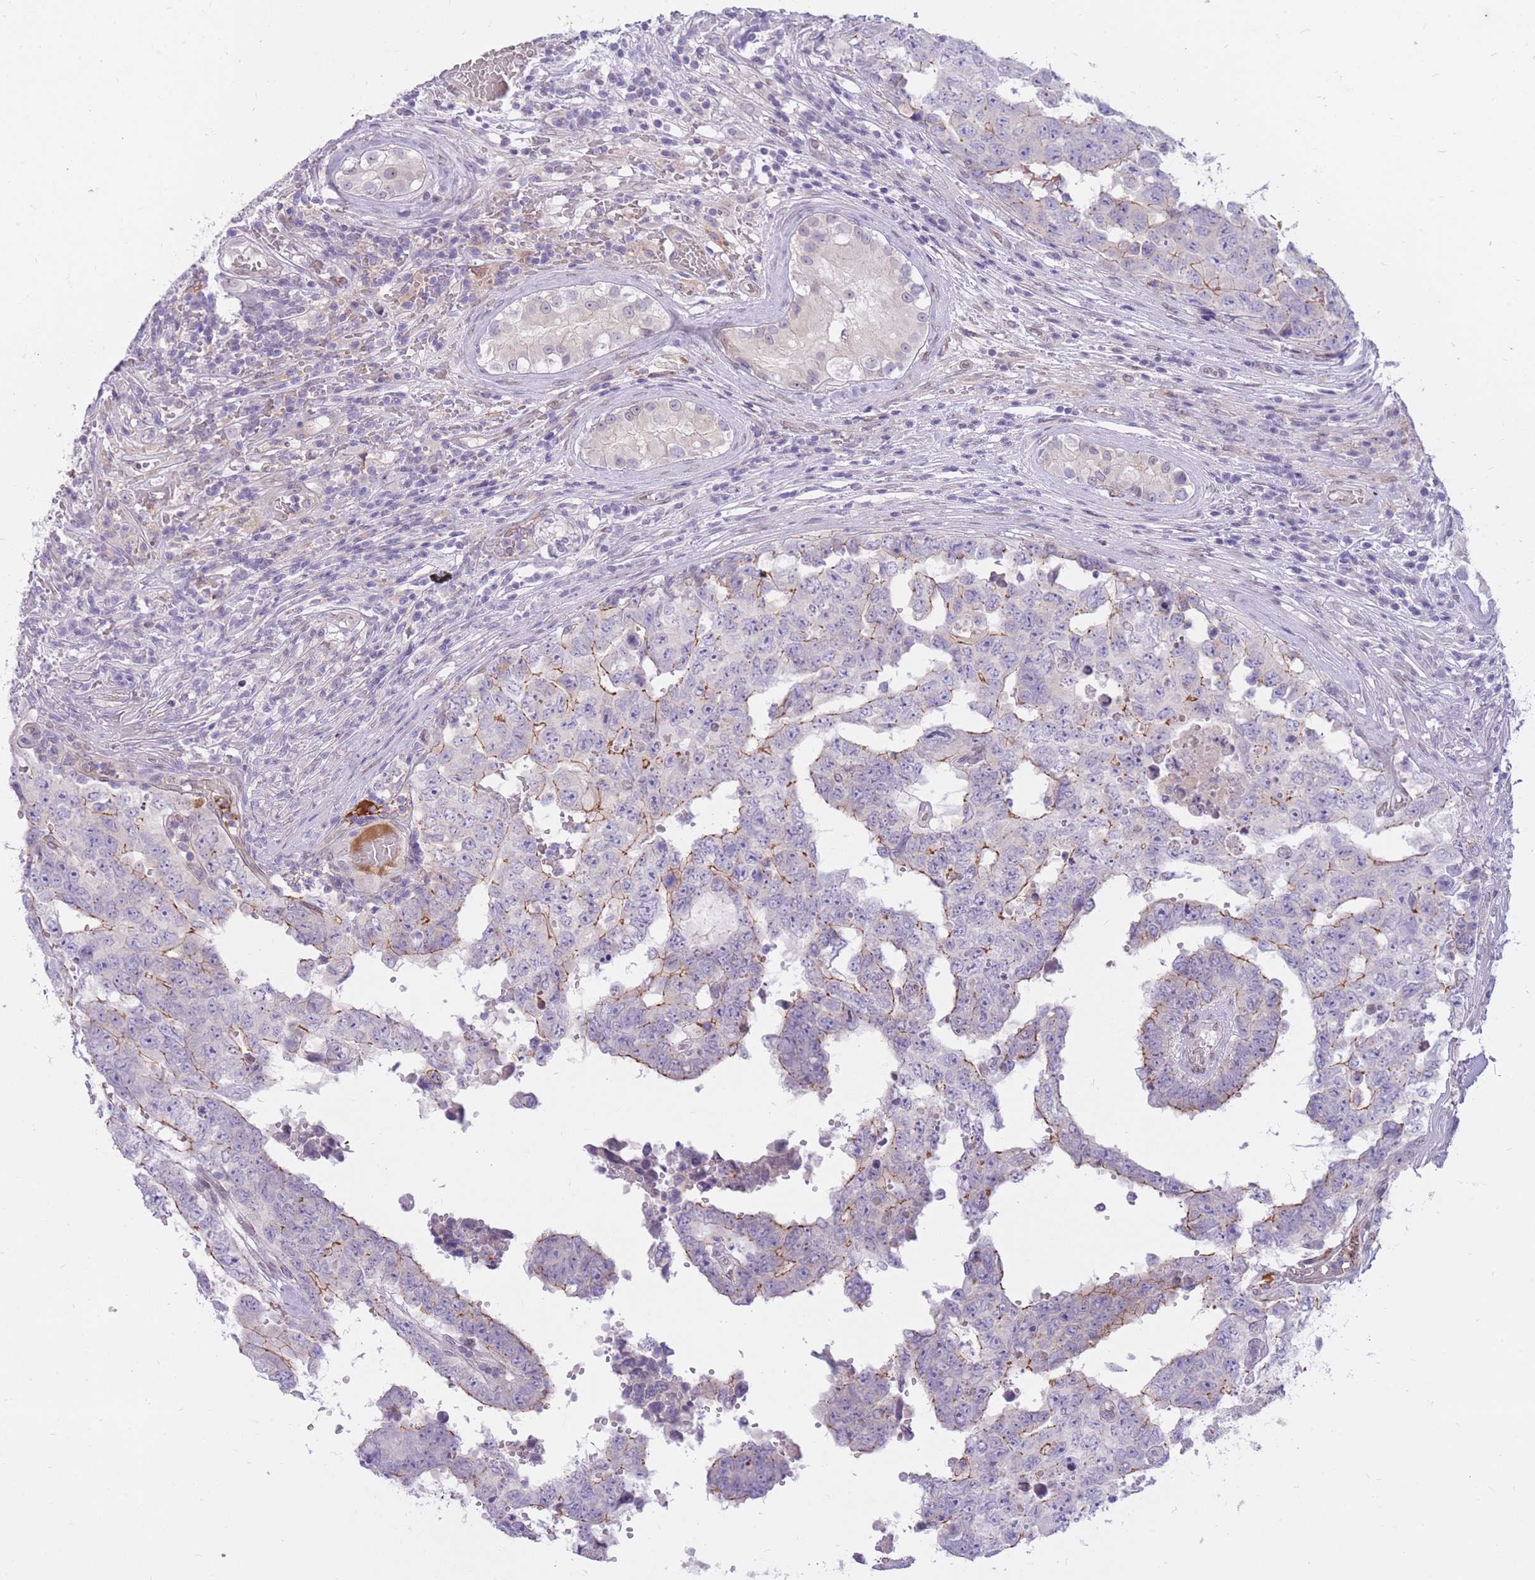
{"staining": {"intensity": "moderate", "quantity": "<25%", "location": "cytoplasmic/membranous"}, "tissue": "testis cancer", "cell_type": "Tumor cells", "image_type": "cancer", "snomed": [{"axis": "morphology", "description": "Normal tissue, NOS"}, {"axis": "morphology", "description": "Carcinoma, Embryonal, NOS"}, {"axis": "topography", "description": "Testis"}, {"axis": "topography", "description": "Epididymis"}], "caption": "Protein analysis of testis cancer (embryonal carcinoma) tissue exhibits moderate cytoplasmic/membranous staining in about <25% of tumor cells. The staining is performed using DAB brown chromogen to label protein expression. The nuclei are counter-stained blue using hematoxylin.", "gene": "HOOK2", "patient": {"sex": "male", "age": 25}}